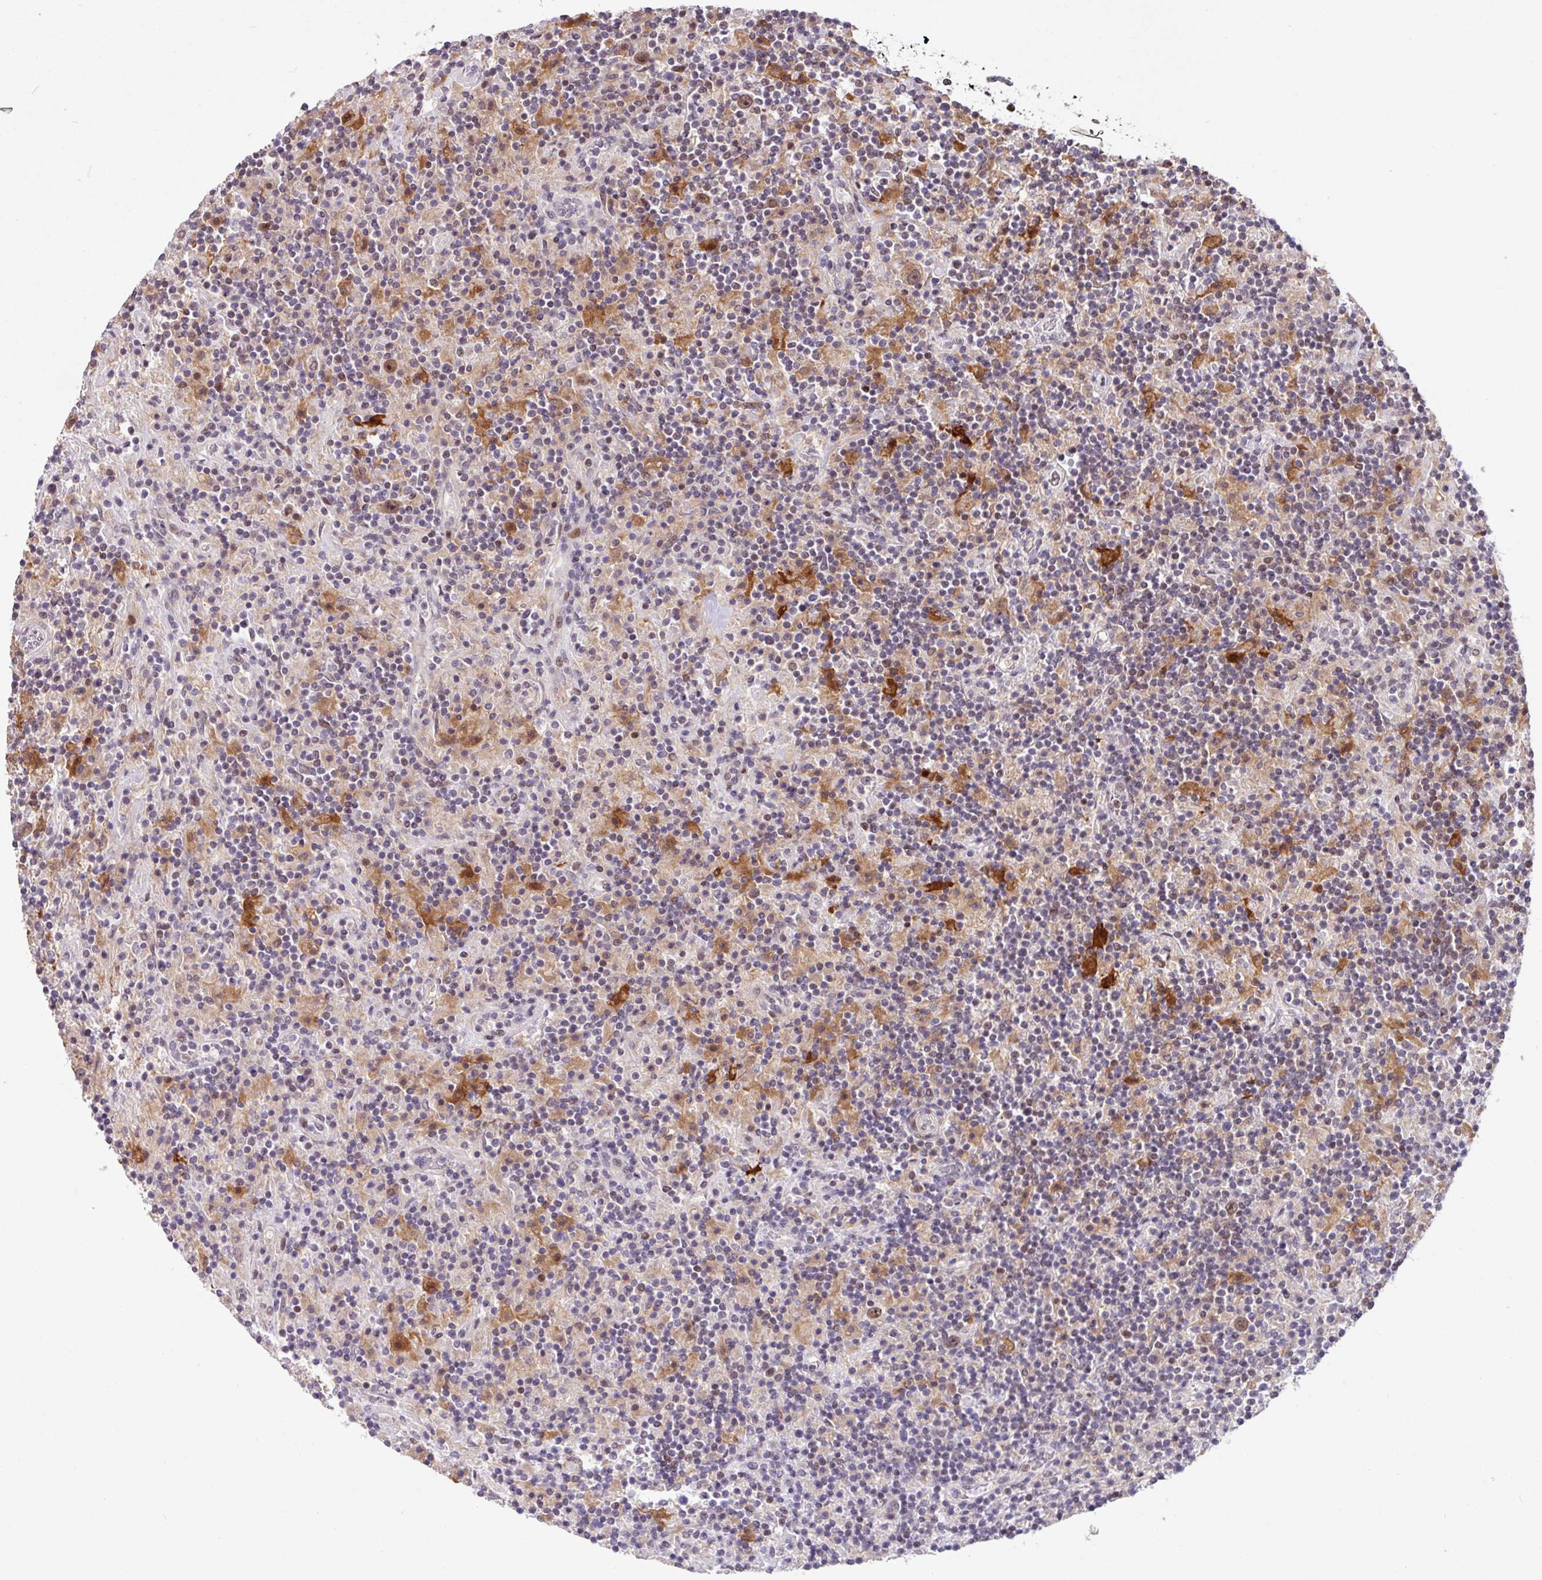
{"staining": {"intensity": "moderate", "quantity": ">75%", "location": "nuclear"}, "tissue": "lymphoma", "cell_type": "Tumor cells", "image_type": "cancer", "snomed": [{"axis": "morphology", "description": "Hodgkin's disease, NOS"}, {"axis": "topography", "description": "Lymph node"}], "caption": "This photomicrograph shows Hodgkin's disease stained with immunohistochemistry (IHC) to label a protein in brown. The nuclear of tumor cells show moderate positivity for the protein. Nuclei are counter-stained blue.", "gene": "BRD3", "patient": {"sex": "male", "age": 70}}